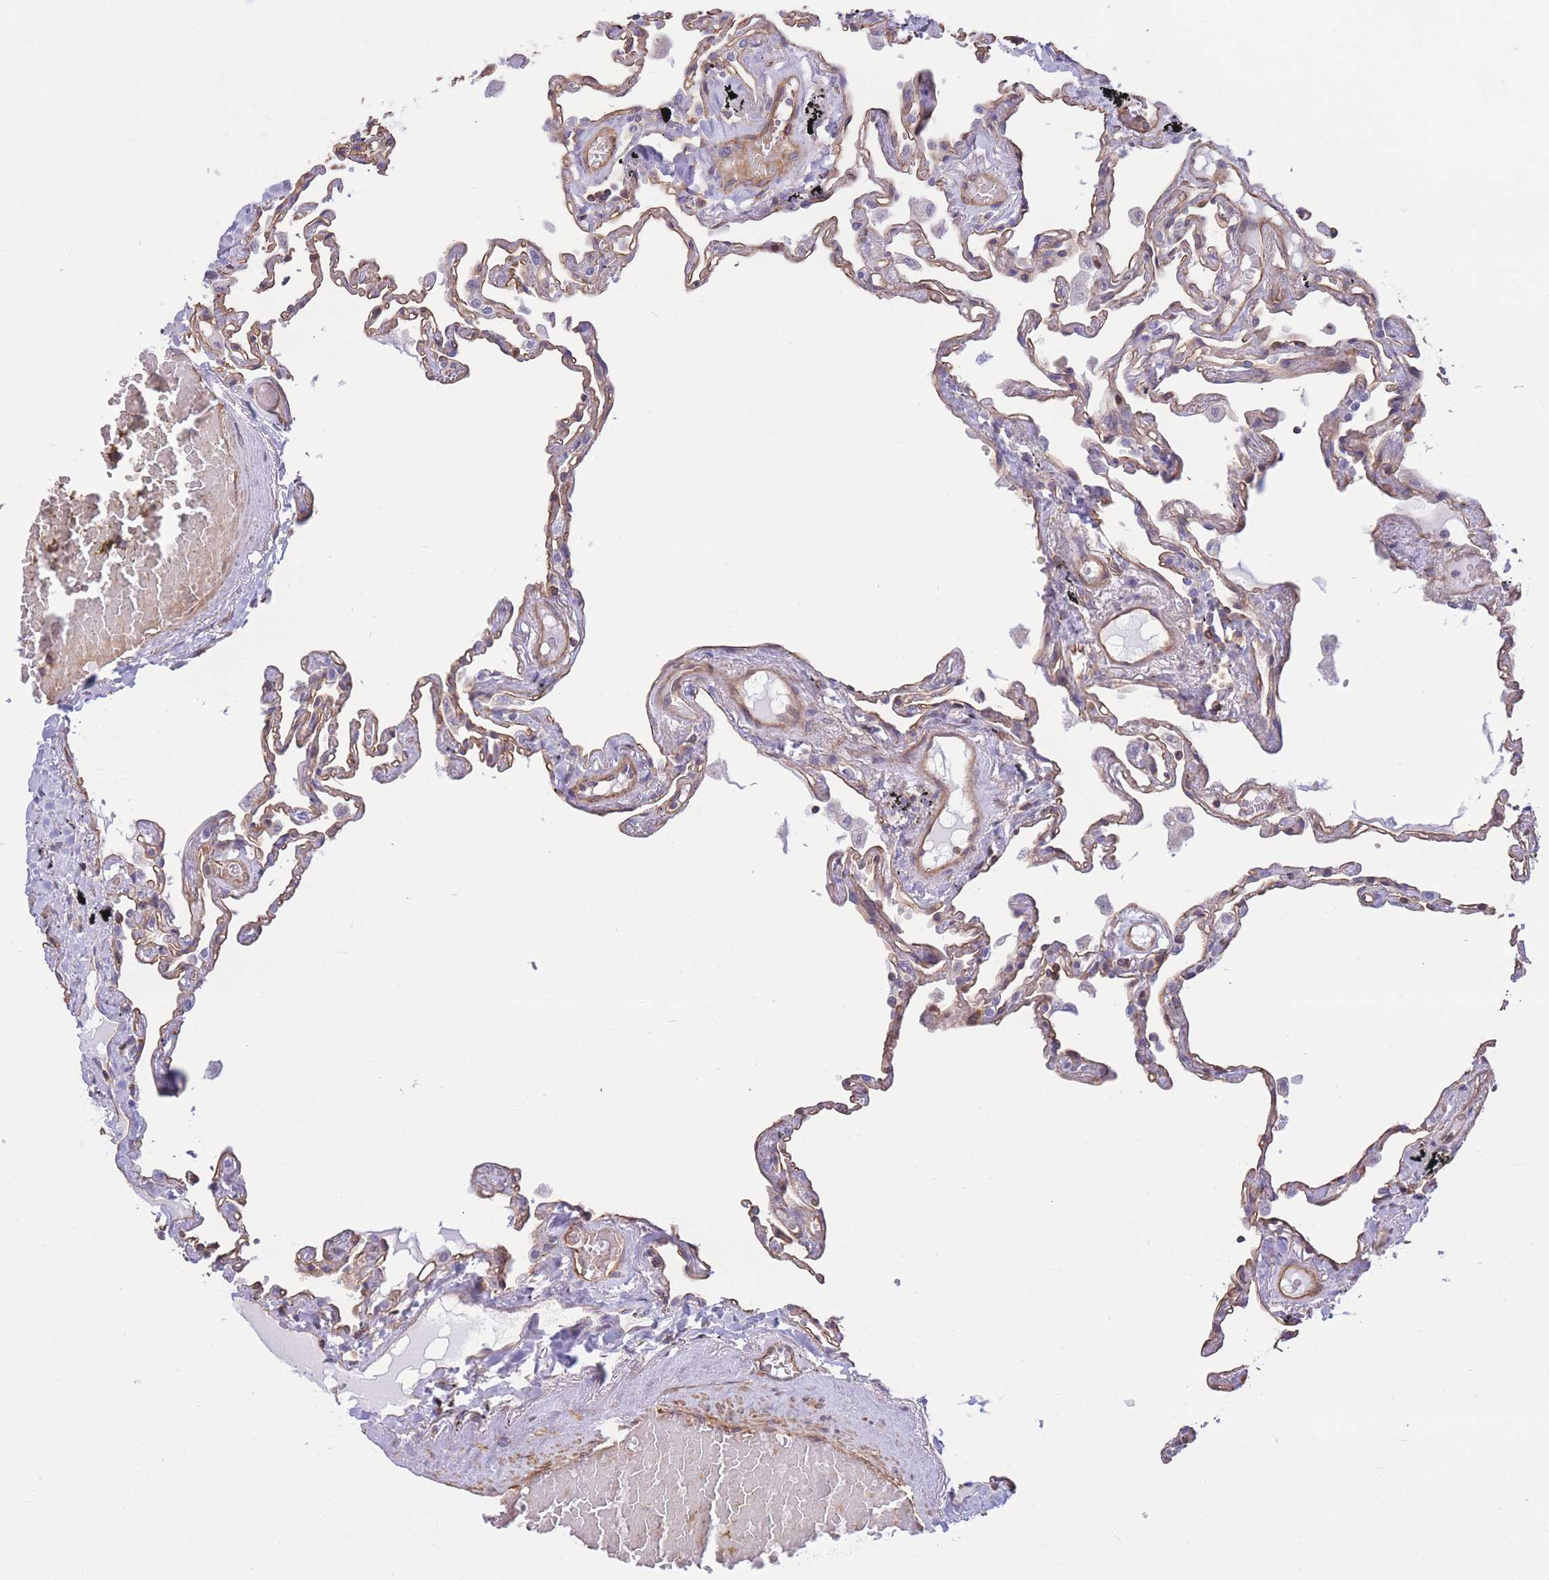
{"staining": {"intensity": "weak", "quantity": "25%-75%", "location": "cytoplasmic/membranous"}, "tissue": "lung", "cell_type": "Alveolar cells", "image_type": "normal", "snomed": [{"axis": "morphology", "description": "Normal tissue, NOS"}, {"axis": "topography", "description": "Lung"}], "caption": "A photomicrograph of lung stained for a protein exhibits weak cytoplasmic/membranous brown staining in alveolar cells.", "gene": "CDC25B", "patient": {"sex": "female", "age": 67}}